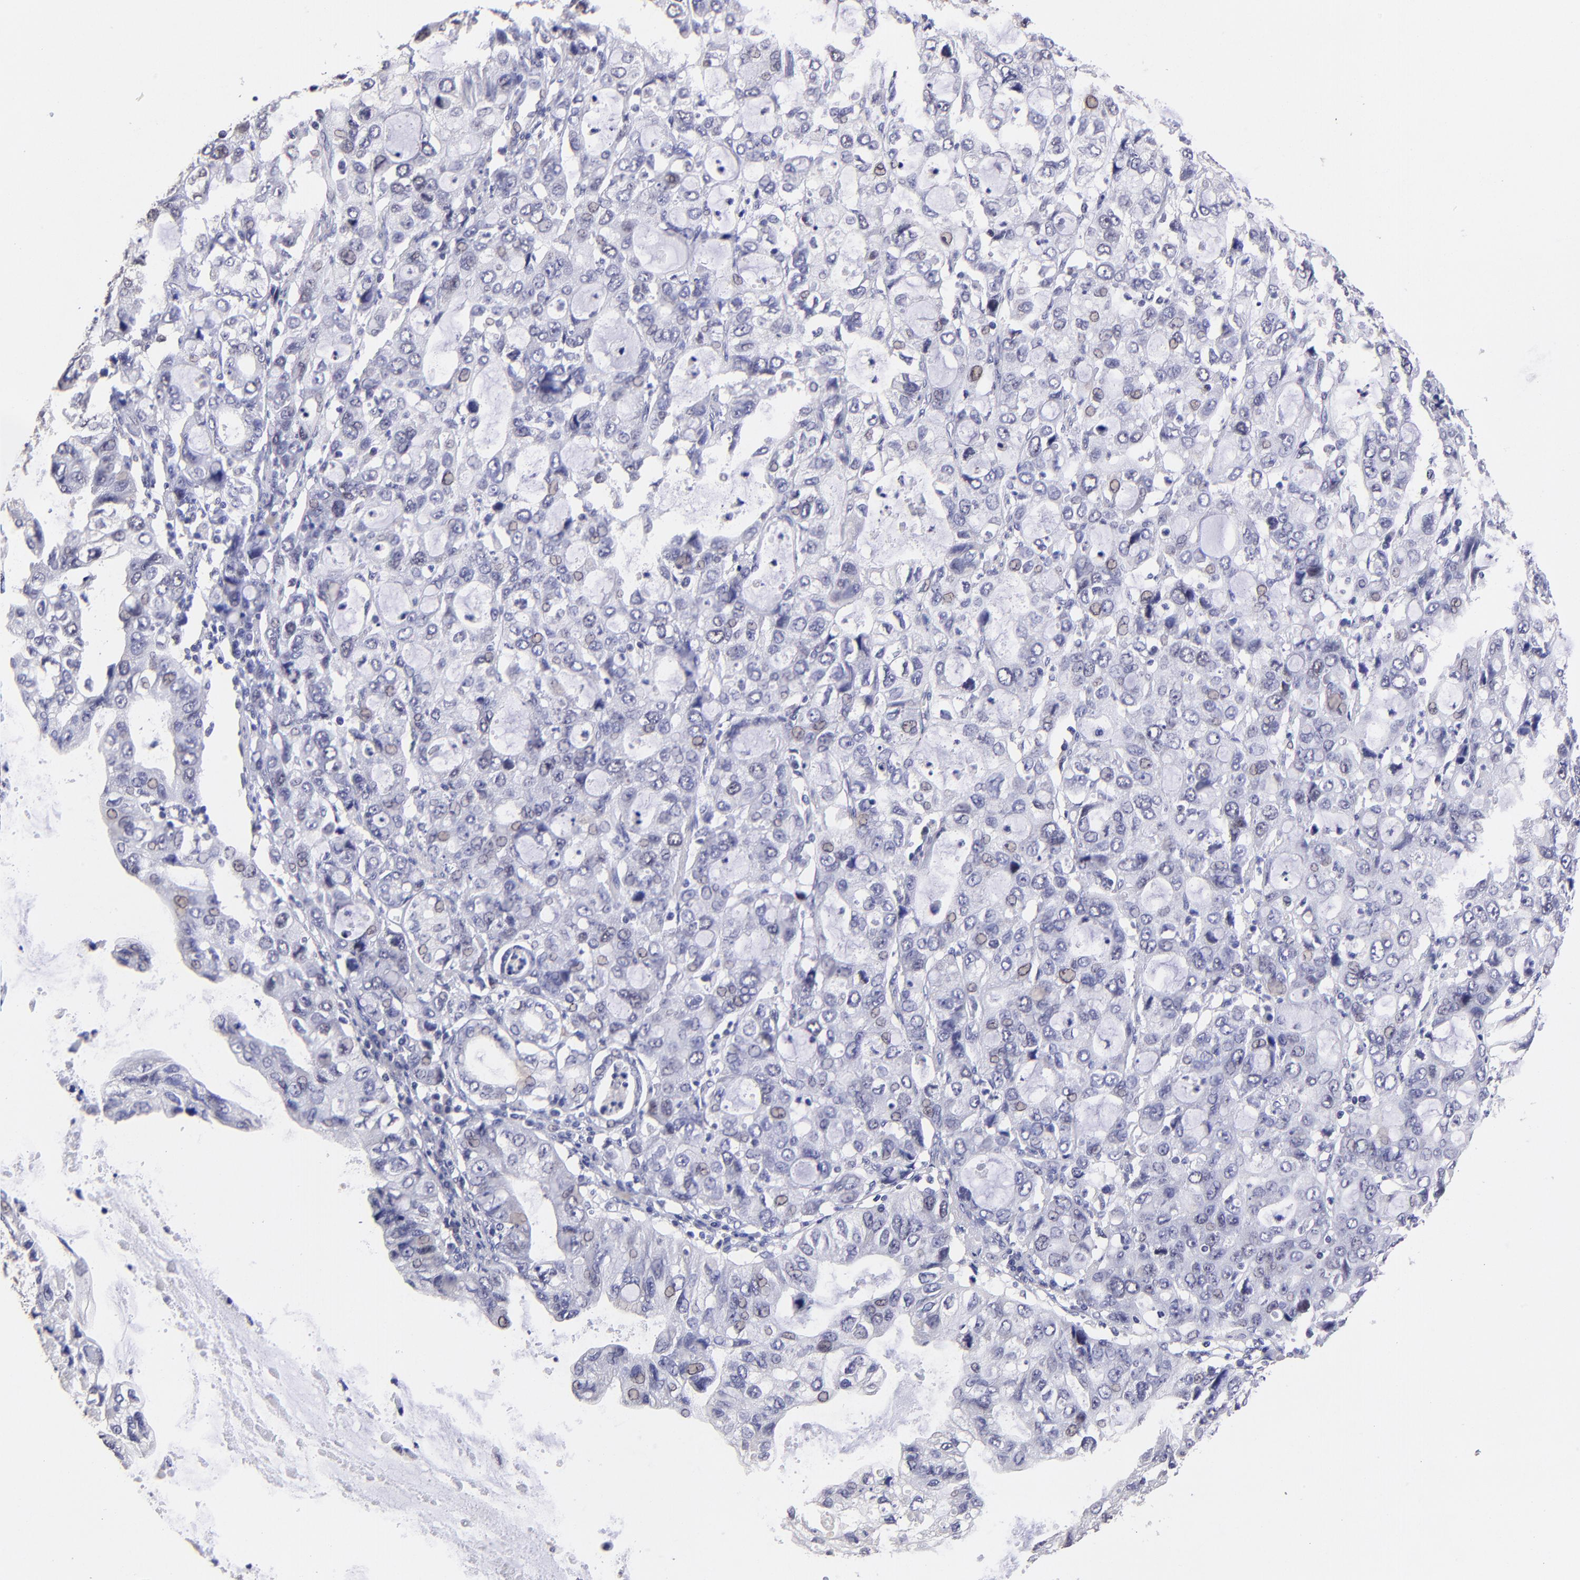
{"staining": {"intensity": "weak", "quantity": "<25%", "location": "nuclear"}, "tissue": "stomach cancer", "cell_type": "Tumor cells", "image_type": "cancer", "snomed": [{"axis": "morphology", "description": "Adenocarcinoma, NOS"}, {"axis": "topography", "description": "Stomach, upper"}], "caption": "Protein analysis of stomach cancer displays no significant positivity in tumor cells.", "gene": "DNMT1", "patient": {"sex": "female", "age": 52}}